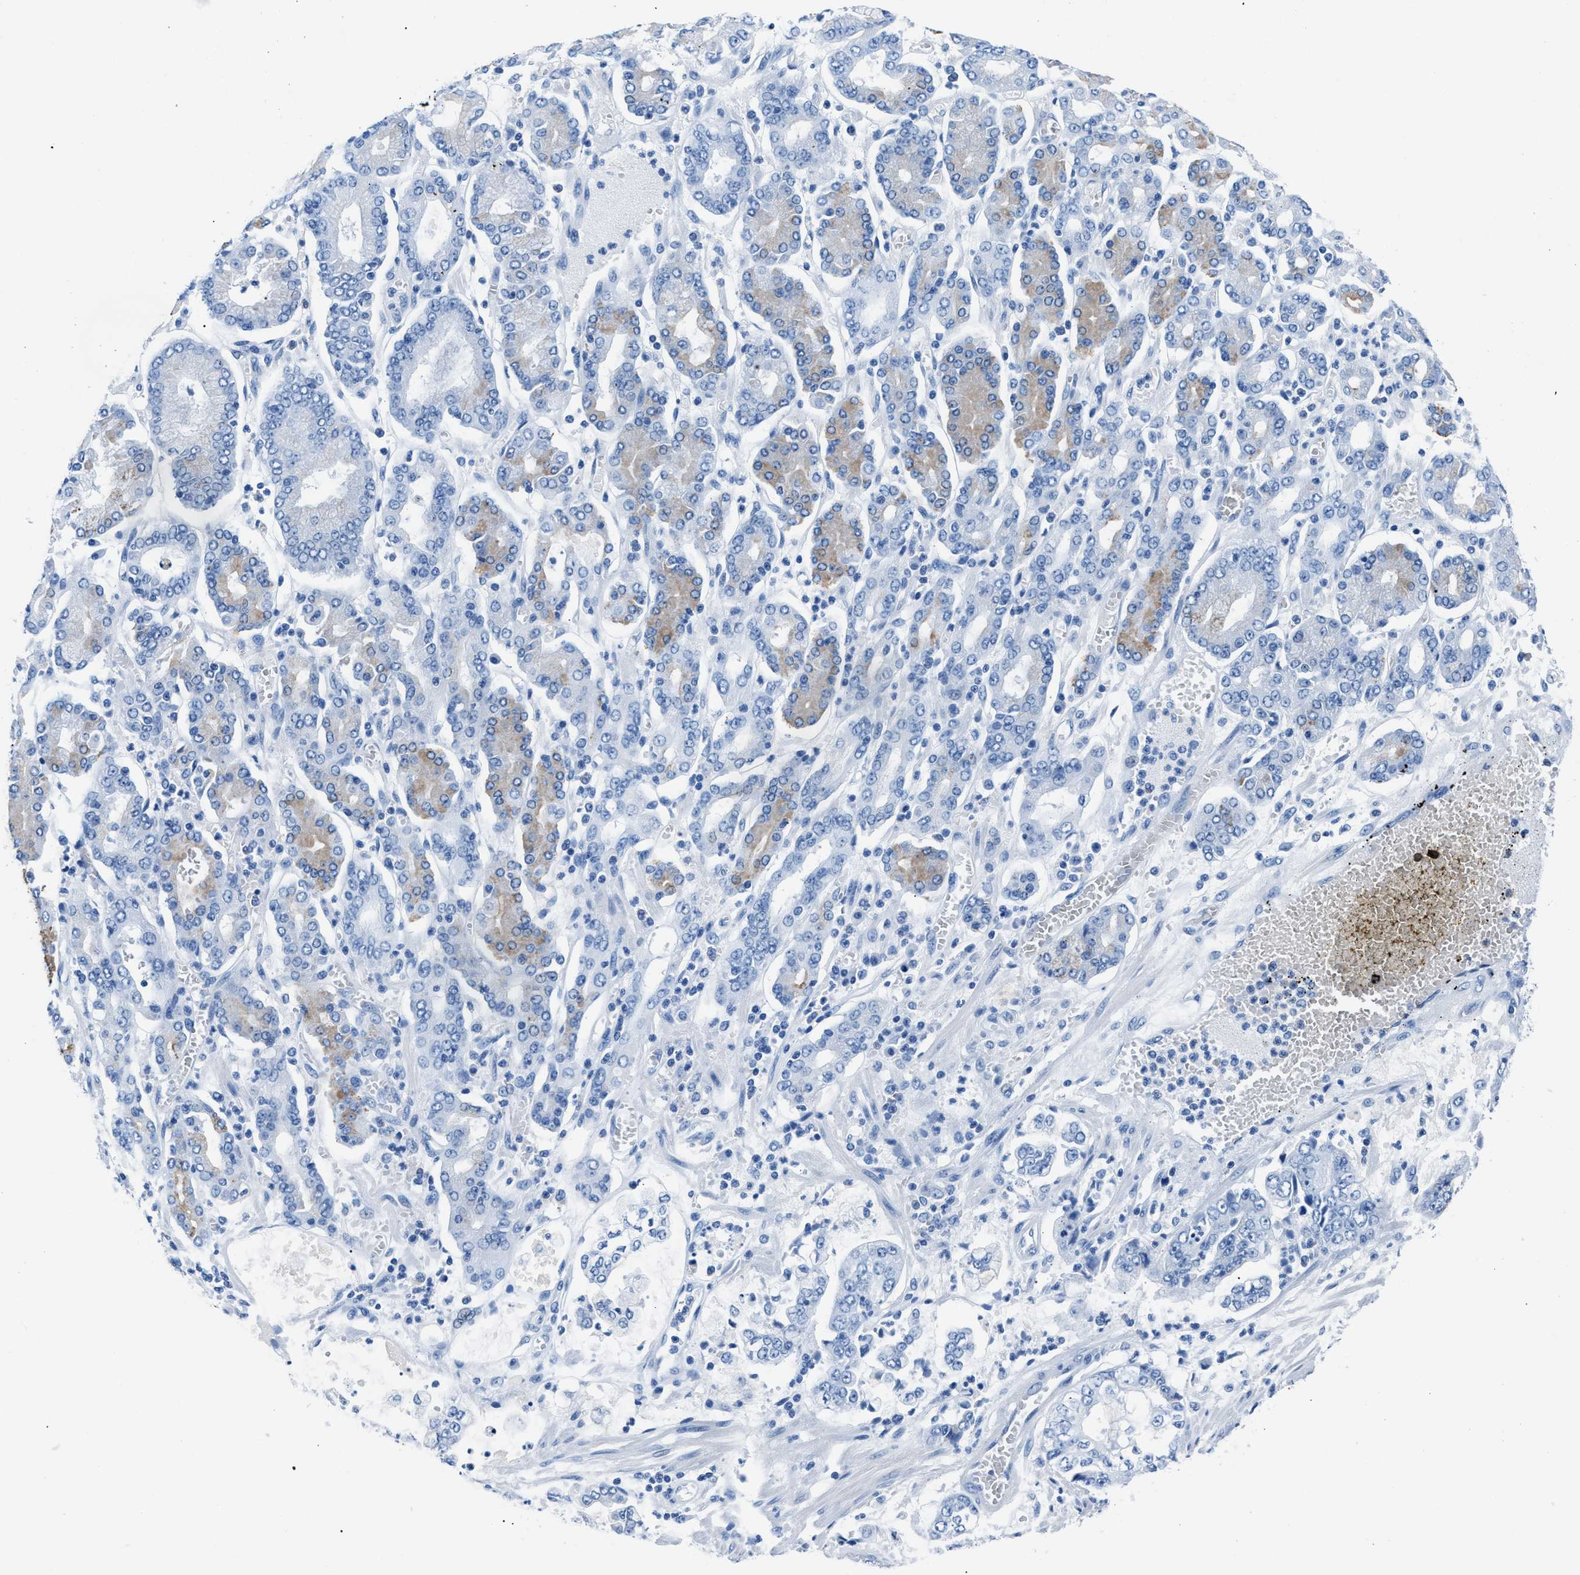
{"staining": {"intensity": "weak", "quantity": "<25%", "location": "cytoplasmic/membranous"}, "tissue": "stomach cancer", "cell_type": "Tumor cells", "image_type": "cancer", "snomed": [{"axis": "morphology", "description": "Adenocarcinoma, NOS"}, {"axis": "topography", "description": "Stomach"}], "caption": "The immunohistochemistry histopathology image has no significant positivity in tumor cells of stomach cancer (adenocarcinoma) tissue.", "gene": "CPS1", "patient": {"sex": "male", "age": 76}}